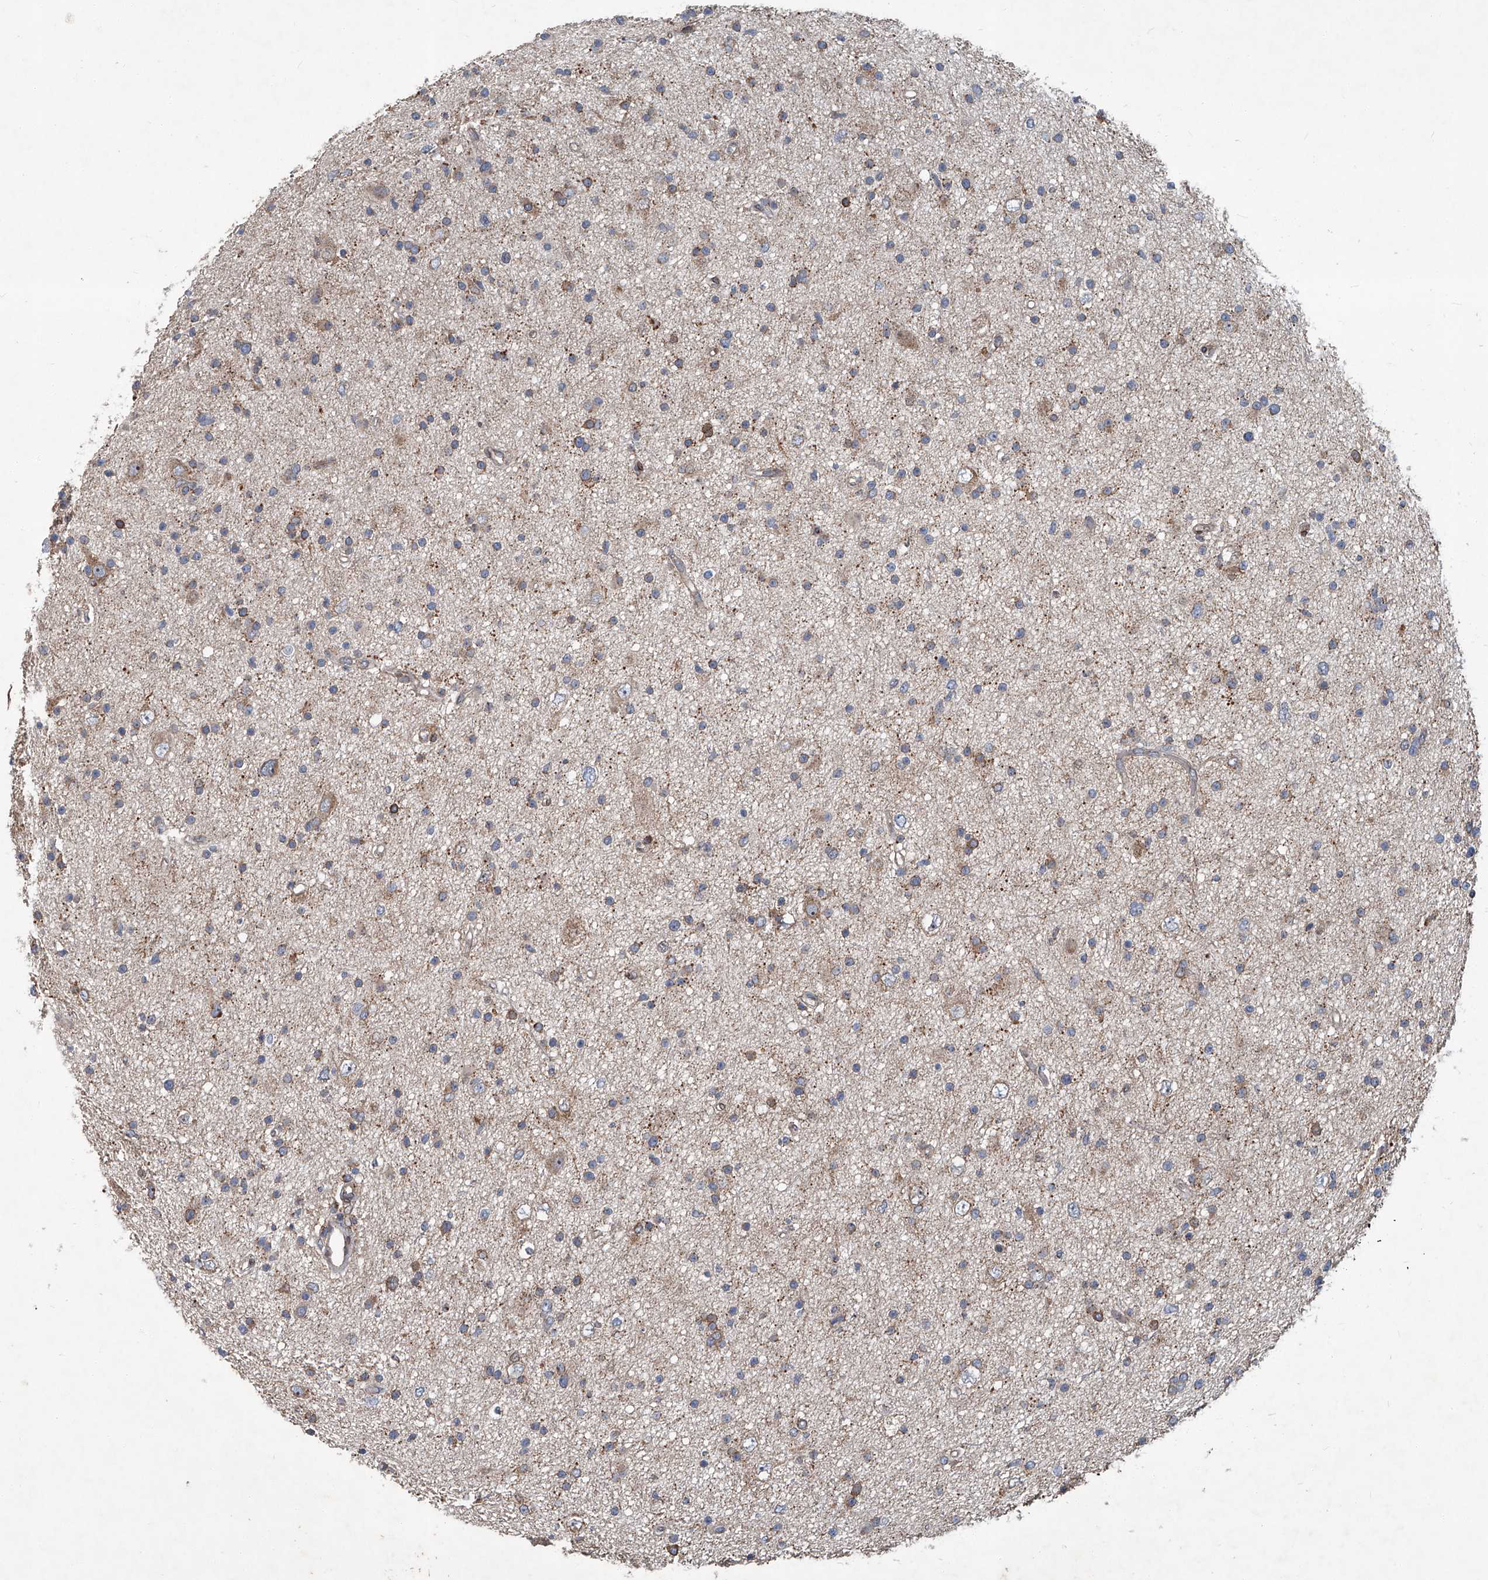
{"staining": {"intensity": "weak", "quantity": "<25%", "location": "cytoplasmic/membranous"}, "tissue": "glioma", "cell_type": "Tumor cells", "image_type": "cancer", "snomed": [{"axis": "morphology", "description": "Glioma, malignant, Low grade"}, {"axis": "topography", "description": "Cerebral cortex"}], "caption": "Immunohistochemical staining of human glioma shows no significant staining in tumor cells.", "gene": "GPR132", "patient": {"sex": "female", "age": 39}}